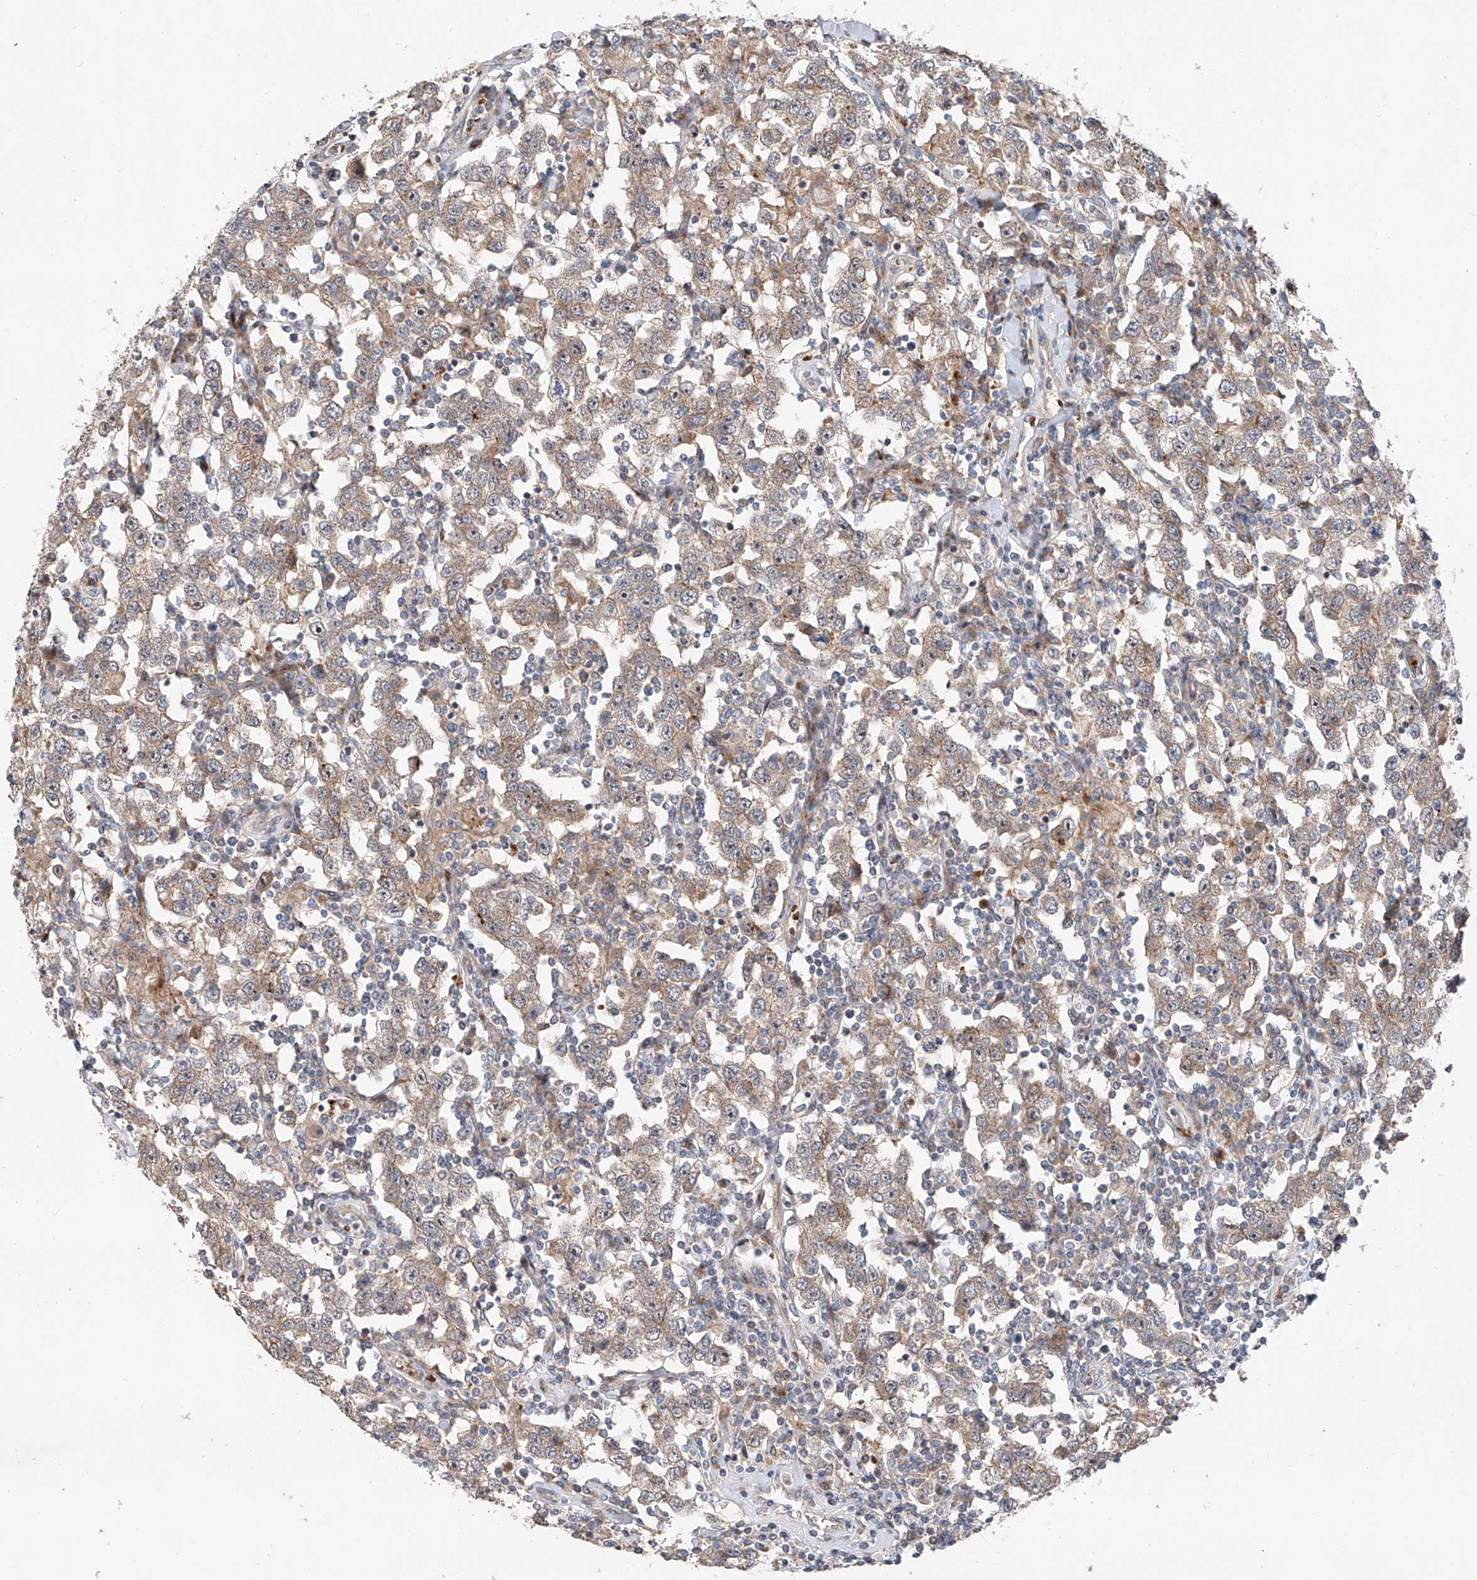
{"staining": {"intensity": "weak", "quantity": ">75%", "location": "cytoplasmic/membranous"}, "tissue": "testis cancer", "cell_type": "Tumor cells", "image_type": "cancer", "snomed": [{"axis": "morphology", "description": "Seminoma, NOS"}, {"axis": "topography", "description": "Testis"}], "caption": "Brown immunohistochemical staining in seminoma (testis) shows weak cytoplasmic/membranous staining in about >75% of tumor cells.", "gene": "USF3", "patient": {"sex": "male", "age": 41}}